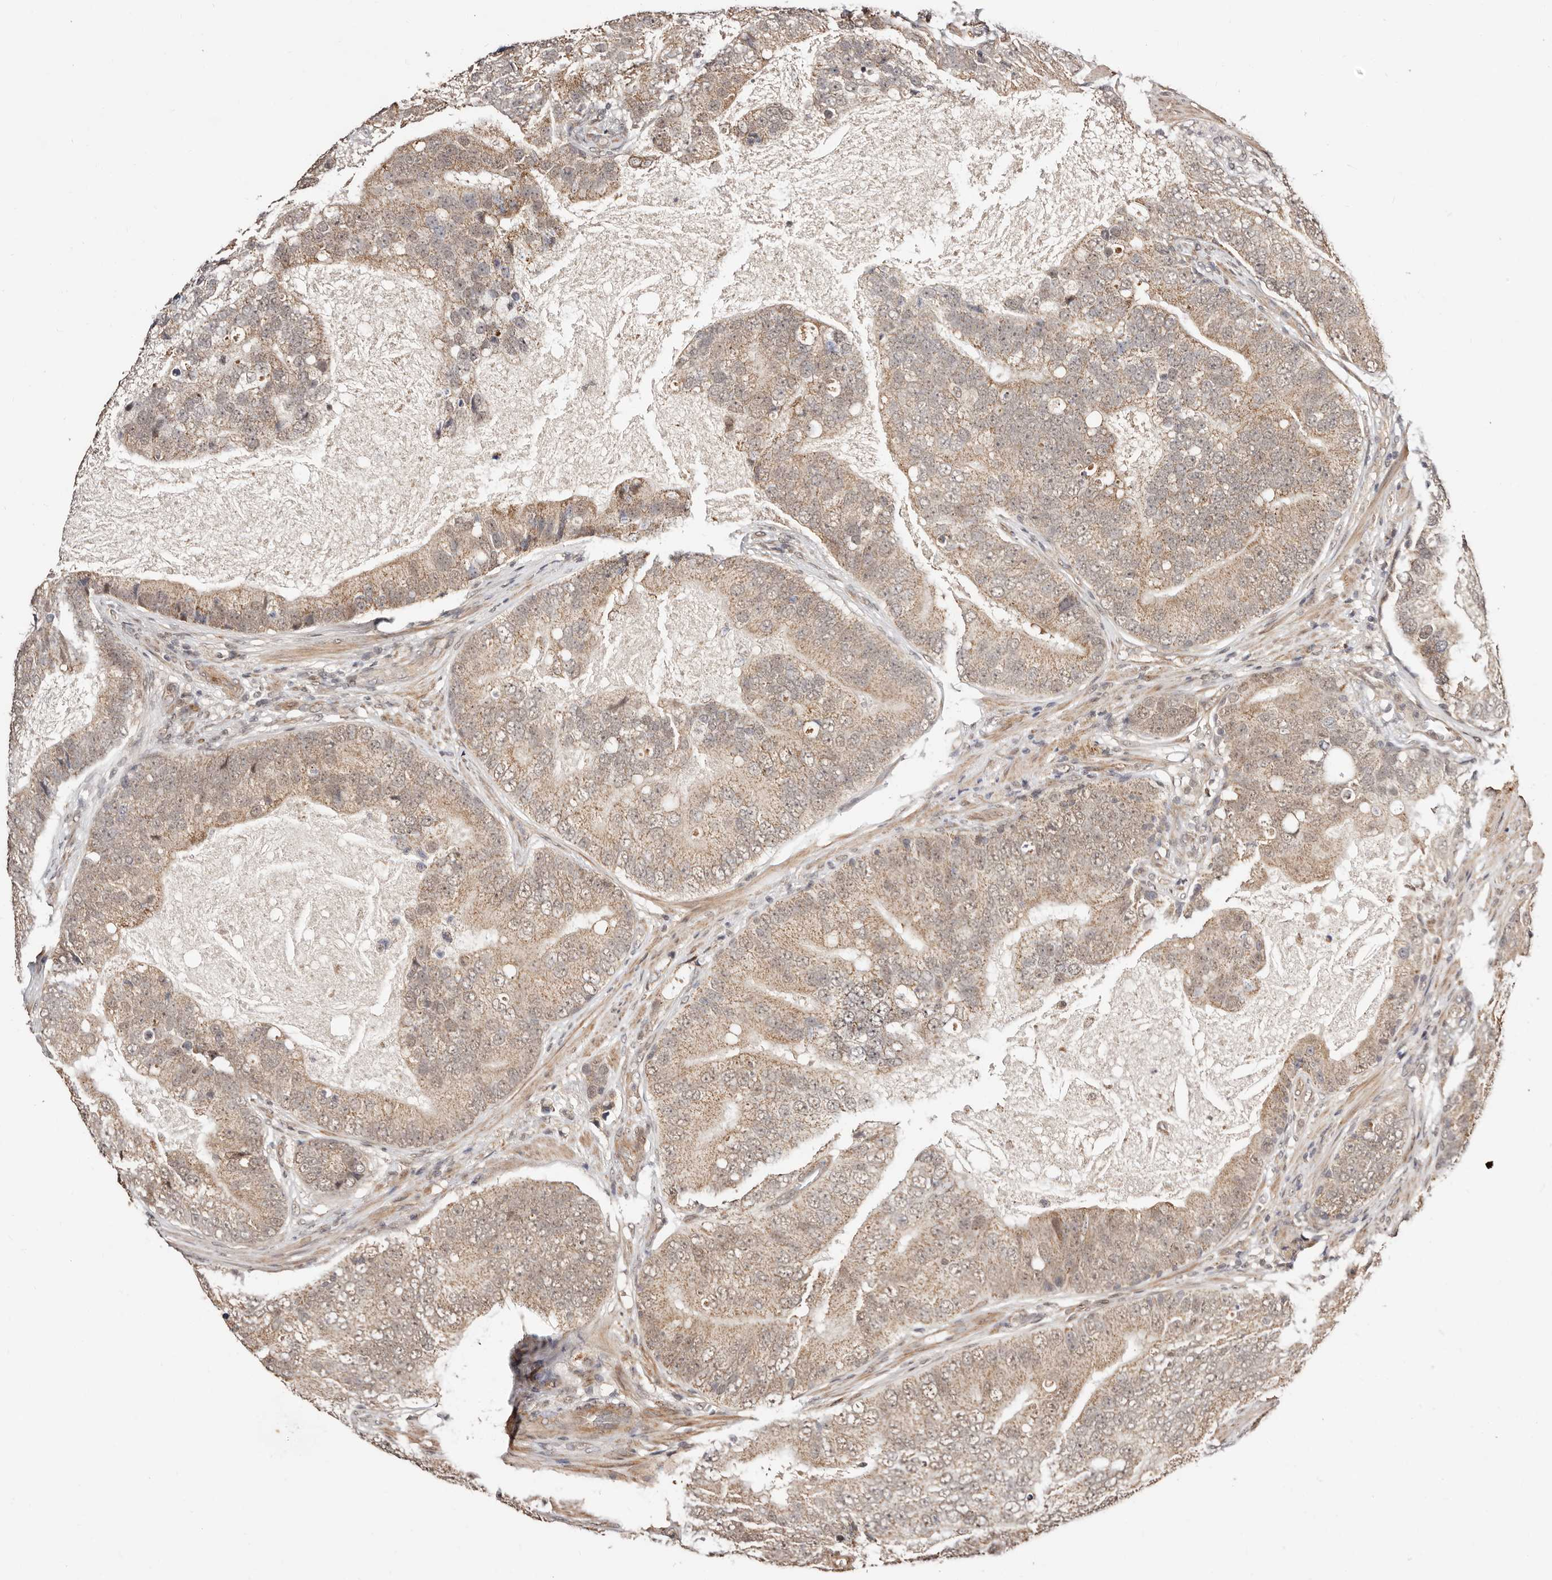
{"staining": {"intensity": "weak", "quantity": "25%-75%", "location": "cytoplasmic/membranous"}, "tissue": "prostate cancer", "cell_type": "Tumor cells", "image_type": "cancer", "snomed": [{"axis": "morphology", "description": "Adenocarcinoma, High grade"}, {"axis": "topography", "description": "Prostate"}], "caption": "The image exhibits staining of prostate cancer, revealing weak cytoplasmic/membranous protein staining (brown color) within tumor cells.", "gene": "CTNNBL1", "patient": {"sex": "male", "age": 70}}